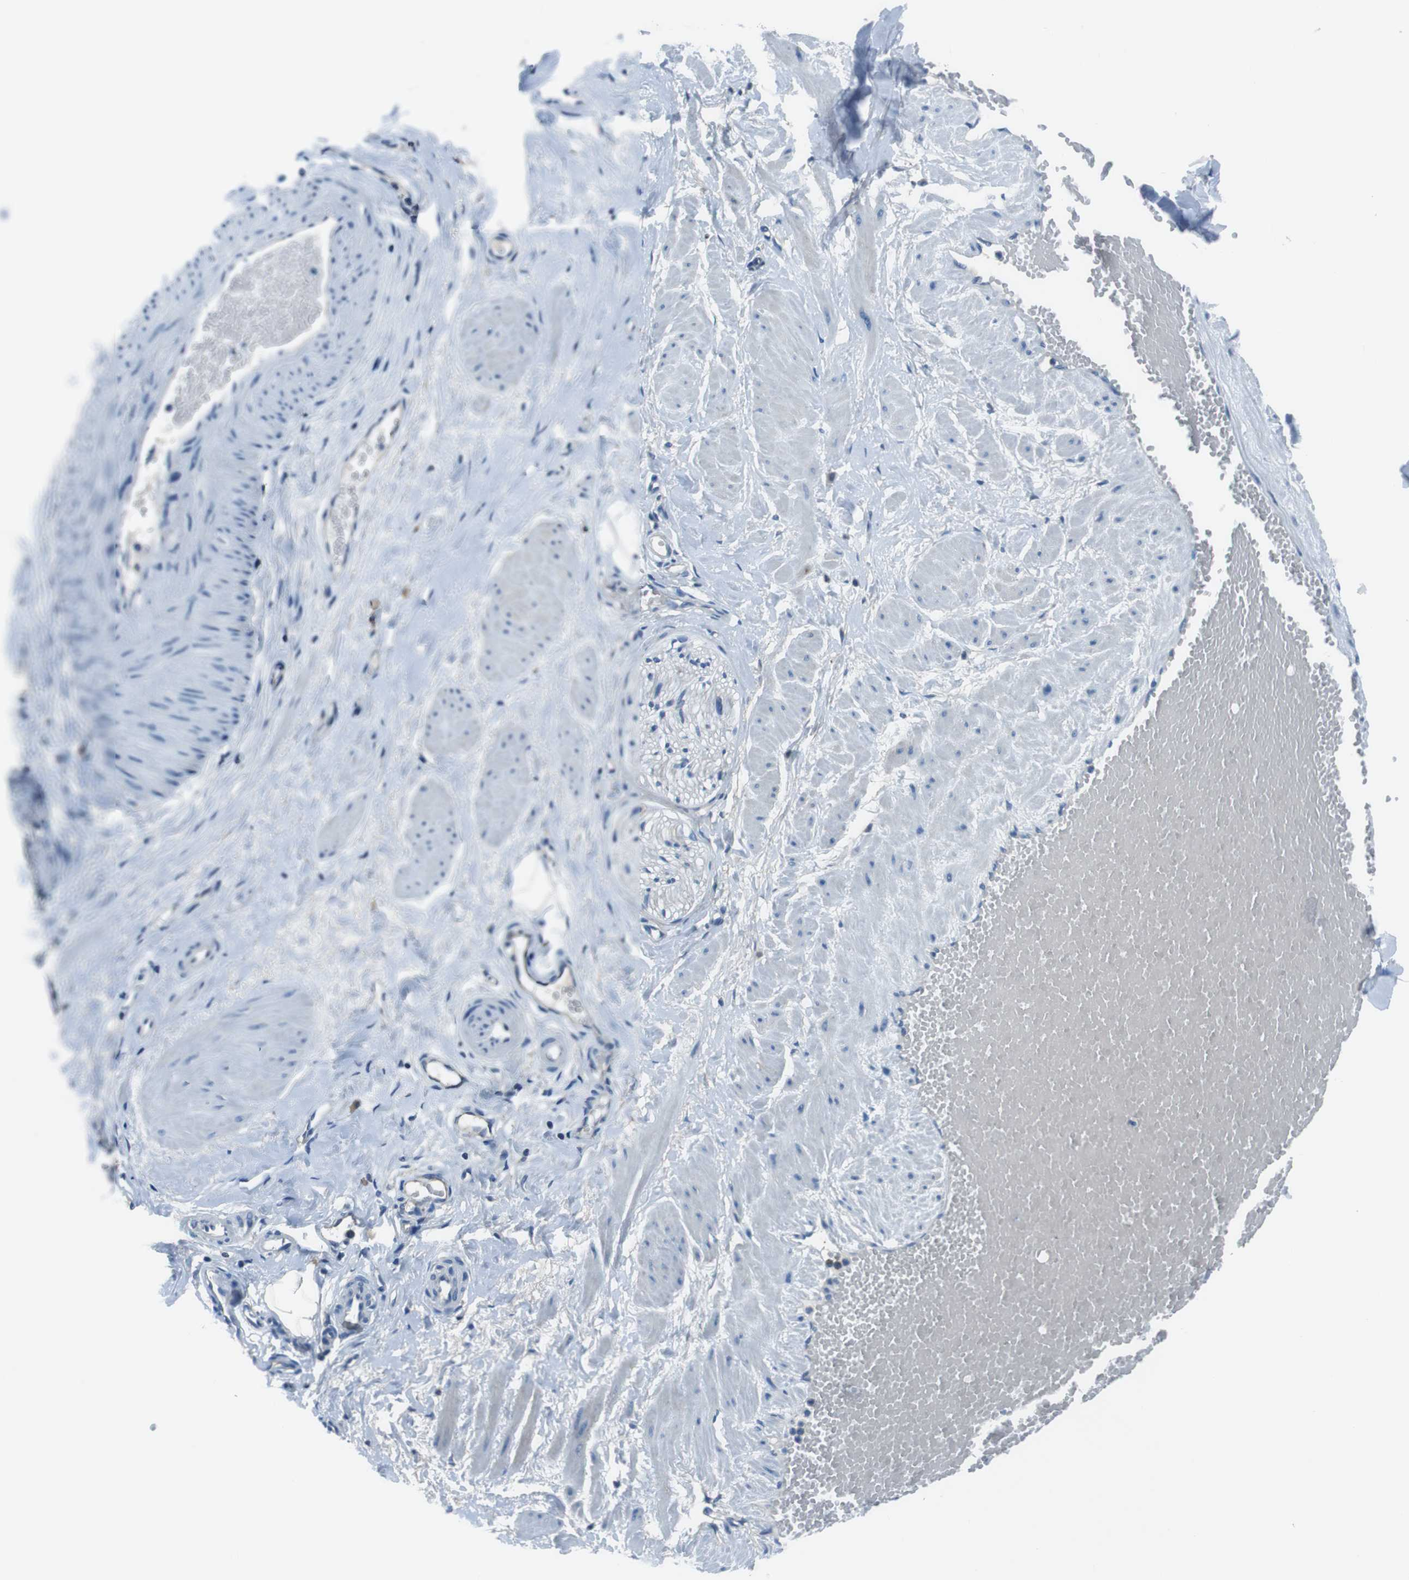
{"staining": {"intensity": "negative", "quantity": "none", "location": "none"}, "tissue": "adipose tissue", "cell_type": "Adipocytes", "image_type": "normal", "snomed": [{"axis": "morphology", "description": "Normal tissue, NOS"}, {"axis": "topography", "description": "Soft tissue"}, {"axis": "topography", "description": "Vascular tissue"}], "caption": "This is a histopathology image of immunohistochemistry staining of normal adipose tissue, which shows no expression in adipocytes. Brightfield microscopy of IHC stained with DAB (3,3'-diaminobenzidine) (brown) and hematoxylin (blue), captured at high magnification.", "gene": "TULP3", "patient": {"sex": "female", "age": 35}}